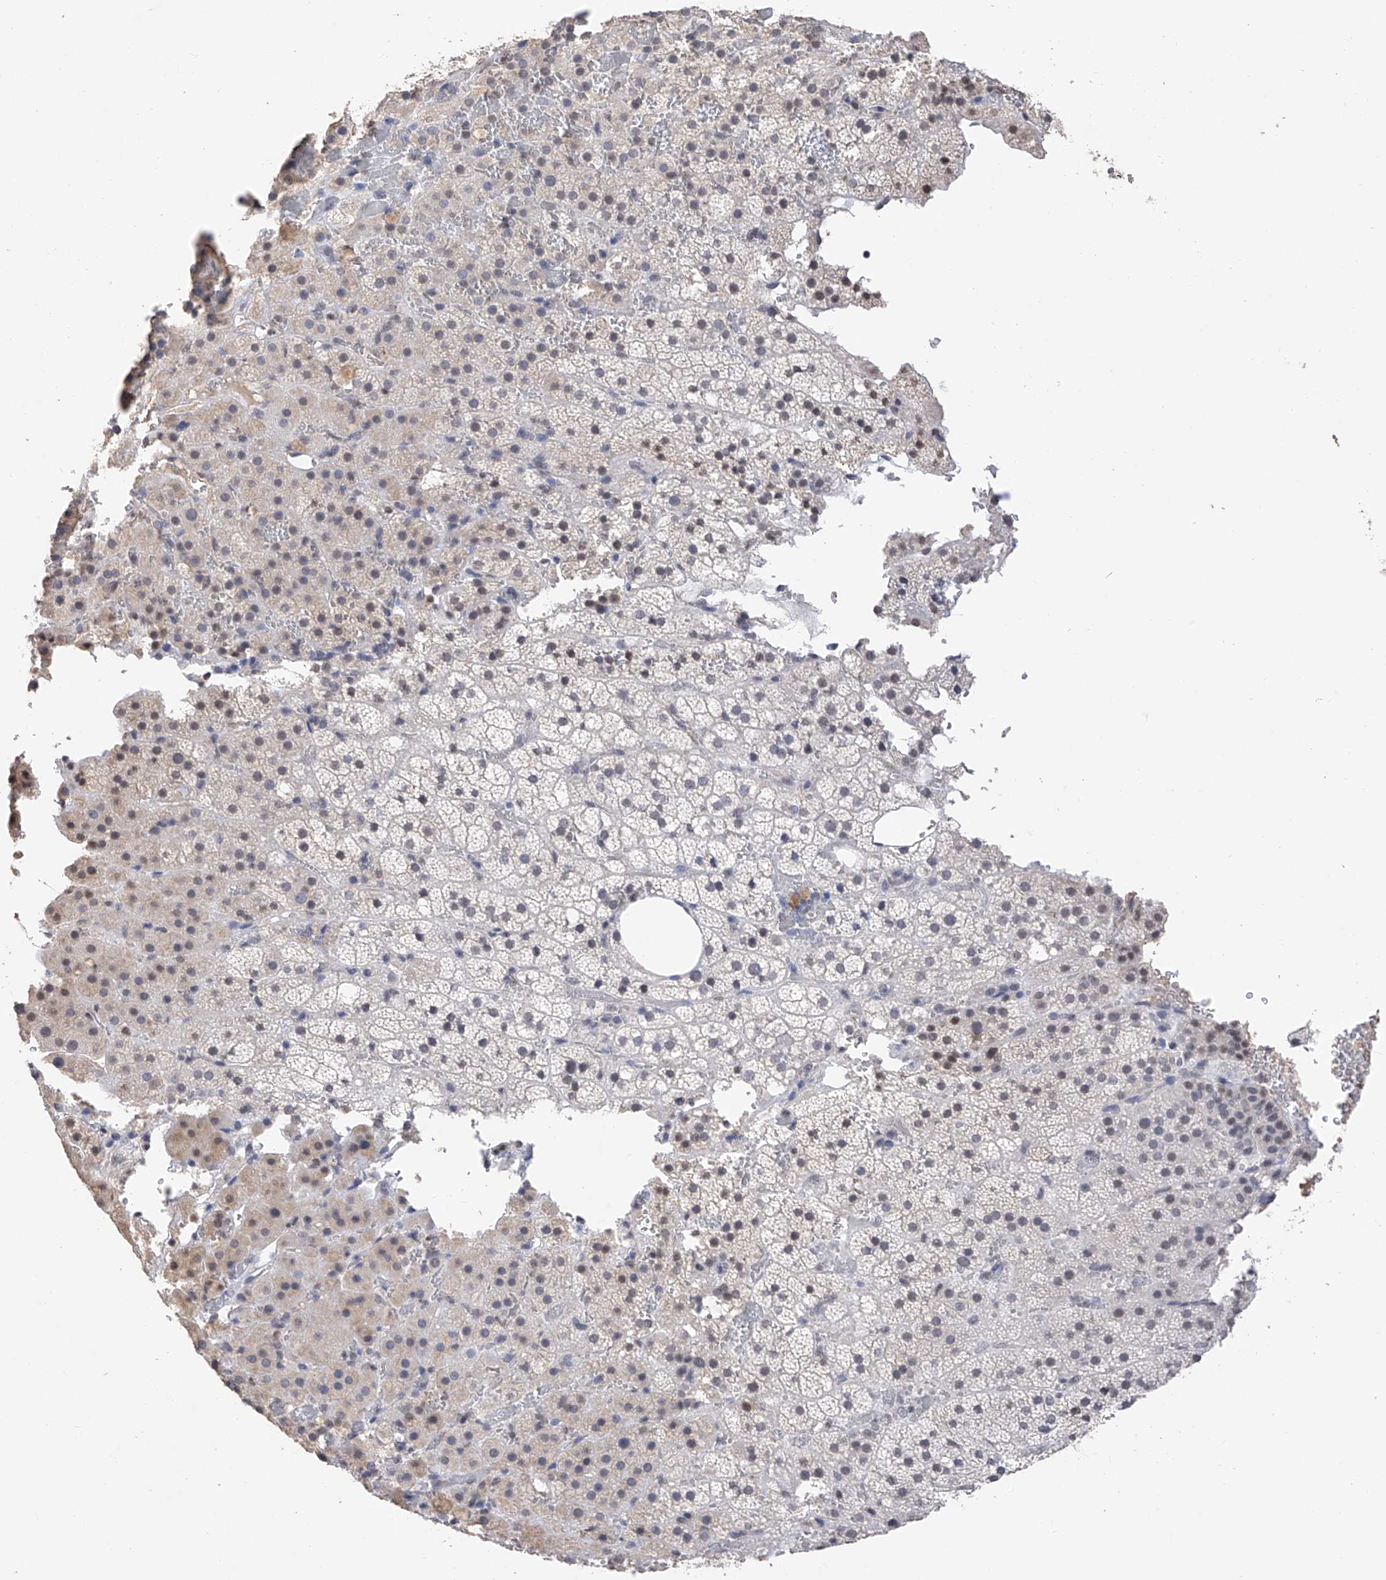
{"staining": {"intensity": "weak", "quantity": "<25%", "location": "nuclear"}, "tissue": "adrenal gland", "cell_type": "Glandular cells", "image_type": "normal", "snomed": [{"axis": "morphology", "description": "Normal tissue, NOS"}, {"axis": "topography", "description": "Adrenal gland"}], "caption": "Adrenal gland stained for a protein using immunohistochemistry exhibits no staining glandular cells.", "gene": "DMAP1", "patient": {"sex": "female", "age": 59}}